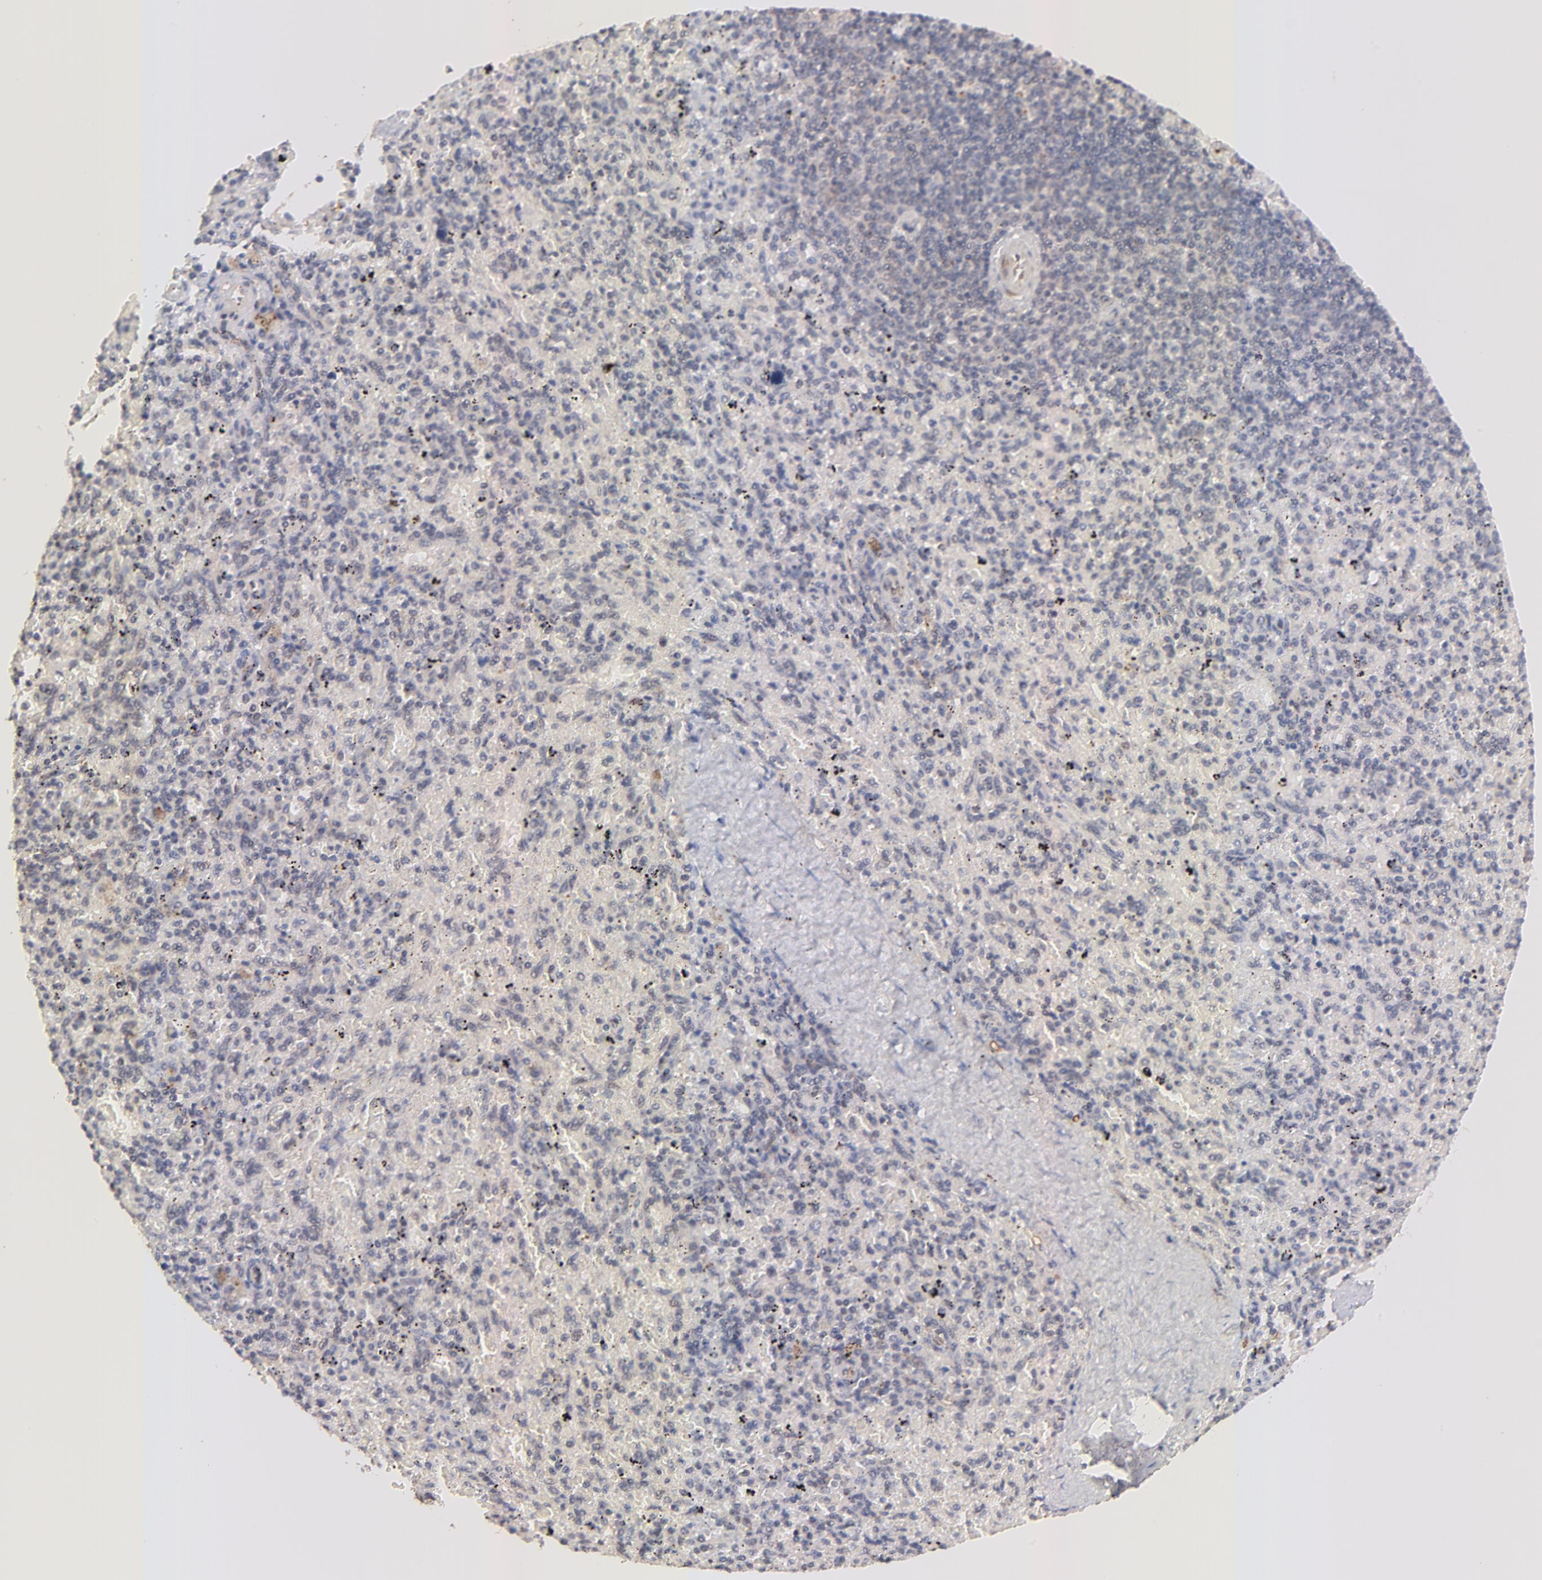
{"staining": {"intensity": "weak", "quantity": "<25%", "location": "nuclear"}, "tissue": "spleen", "cell_type": "Cells in red pulp", "image_type": "normal", "snomed": [{"axis": "morphology", "description": "Normal tissue, NOS"}, {"axis": "topography", "description": "Spleen"}], "caption": "This is a histopathology image of IHC staining of normal spleen, which shows no staining in cells in red pulp.", "gene": "ZFP92", "patient": {"sex": "female", "age": 43}}